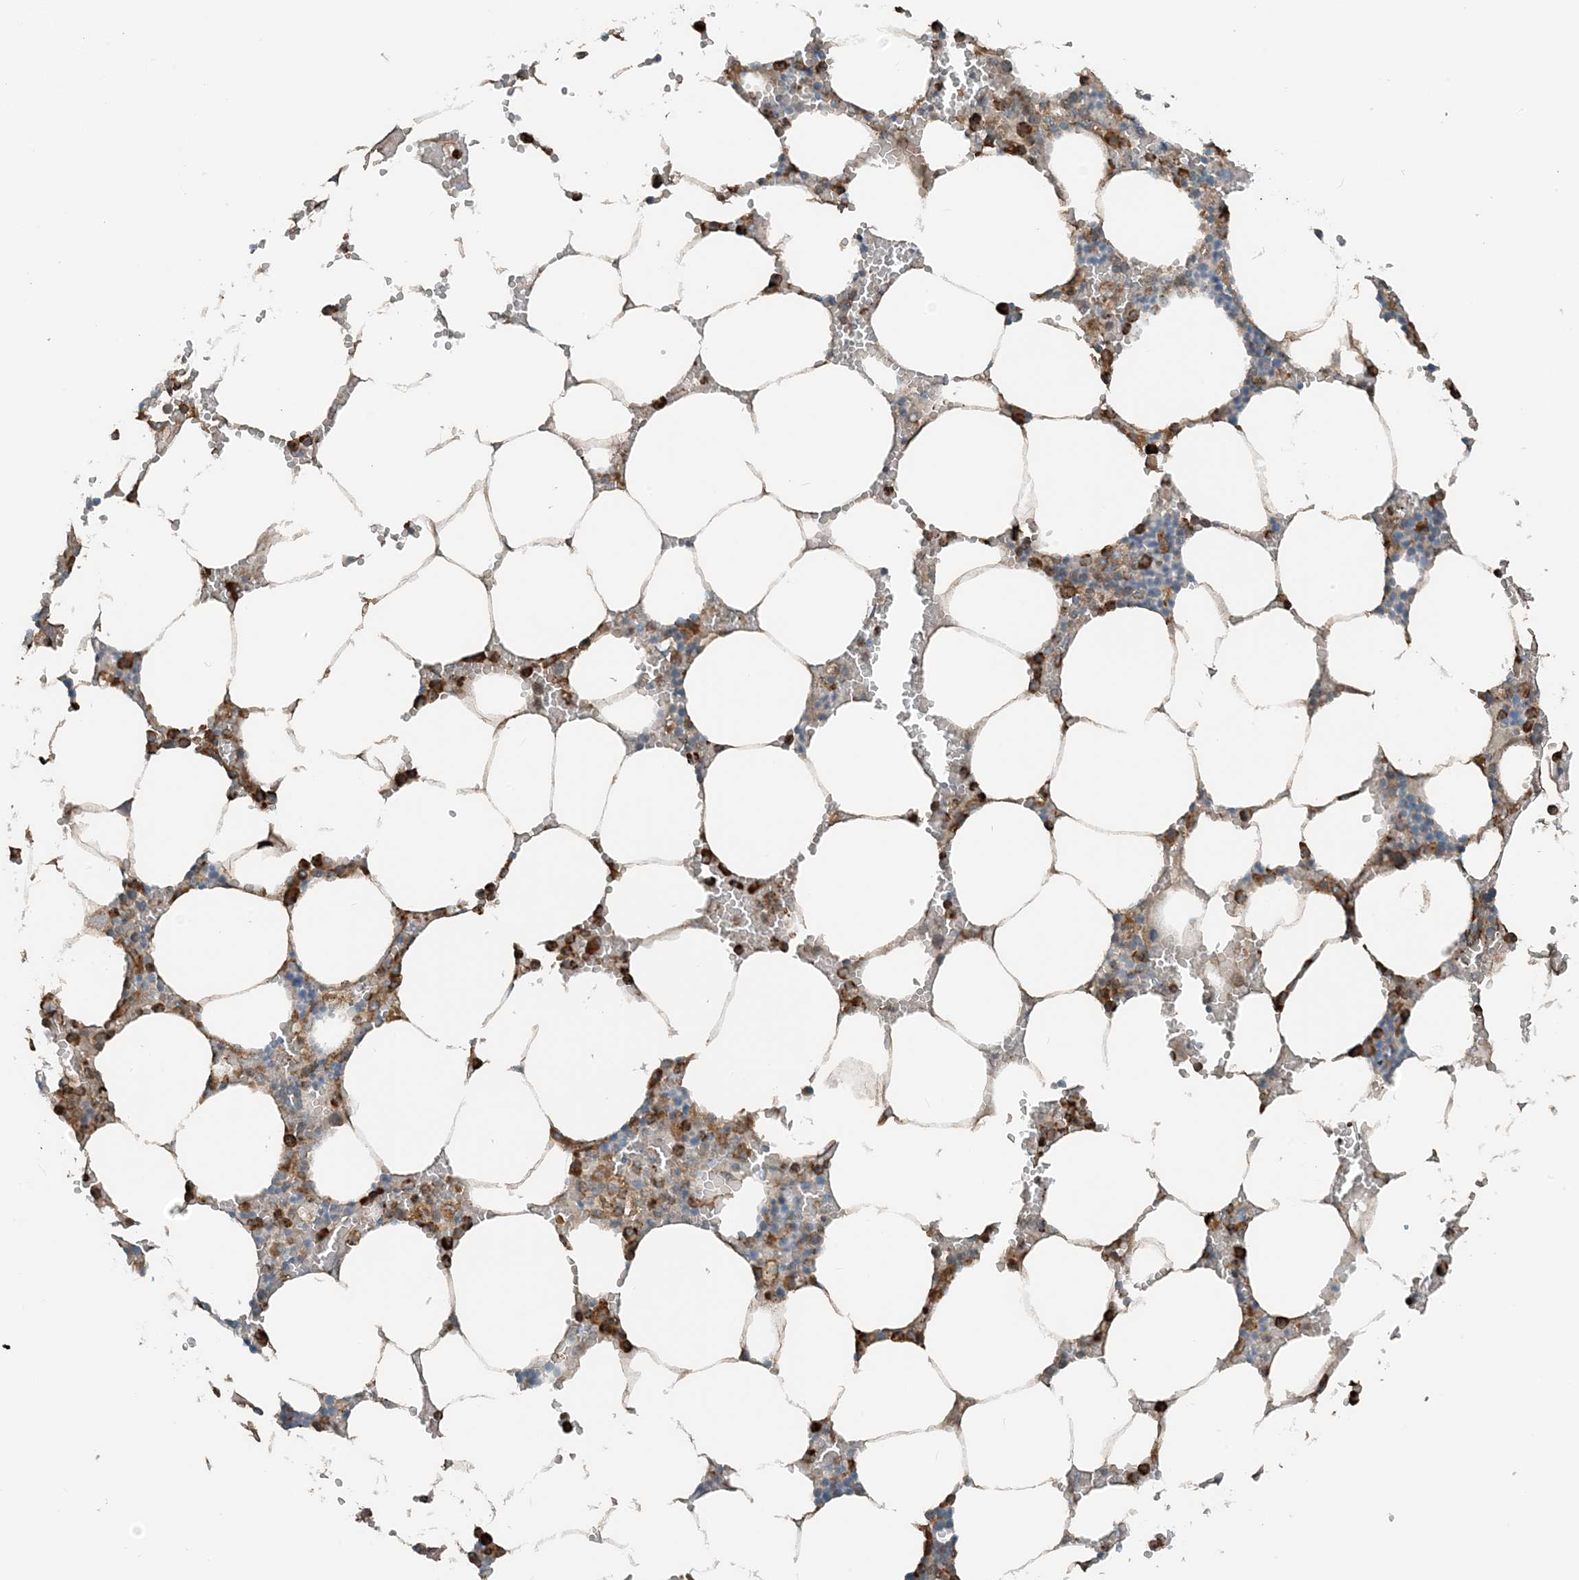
{"staining": {"intensity": "moderate", "quantity": "25%-75%", "location": "cytoplasmic/membranous"}, "tissue": "bone marrow", "cell_type": "Hematopoietic cells", "image_type": "normal", "snomed": [{"axis": "morphology", "description": "Normal tissue, NOS"}, {"axis": "topography", "description": "Bone marrow"}], "caption": "An IHC image of unremarkable tissue is shown. Protein staining in brown highlights moderate cytoplasmic/membranous positivity in bone marrow within hematopoietic cells. The staining was performed using DAB to visualize the protein expression in brown, while the nuclei were stained in blue with hematoxylin (Magnification: 20x).", "gene": "CERKL", "patient": {"sex": "male", "age": 70}}